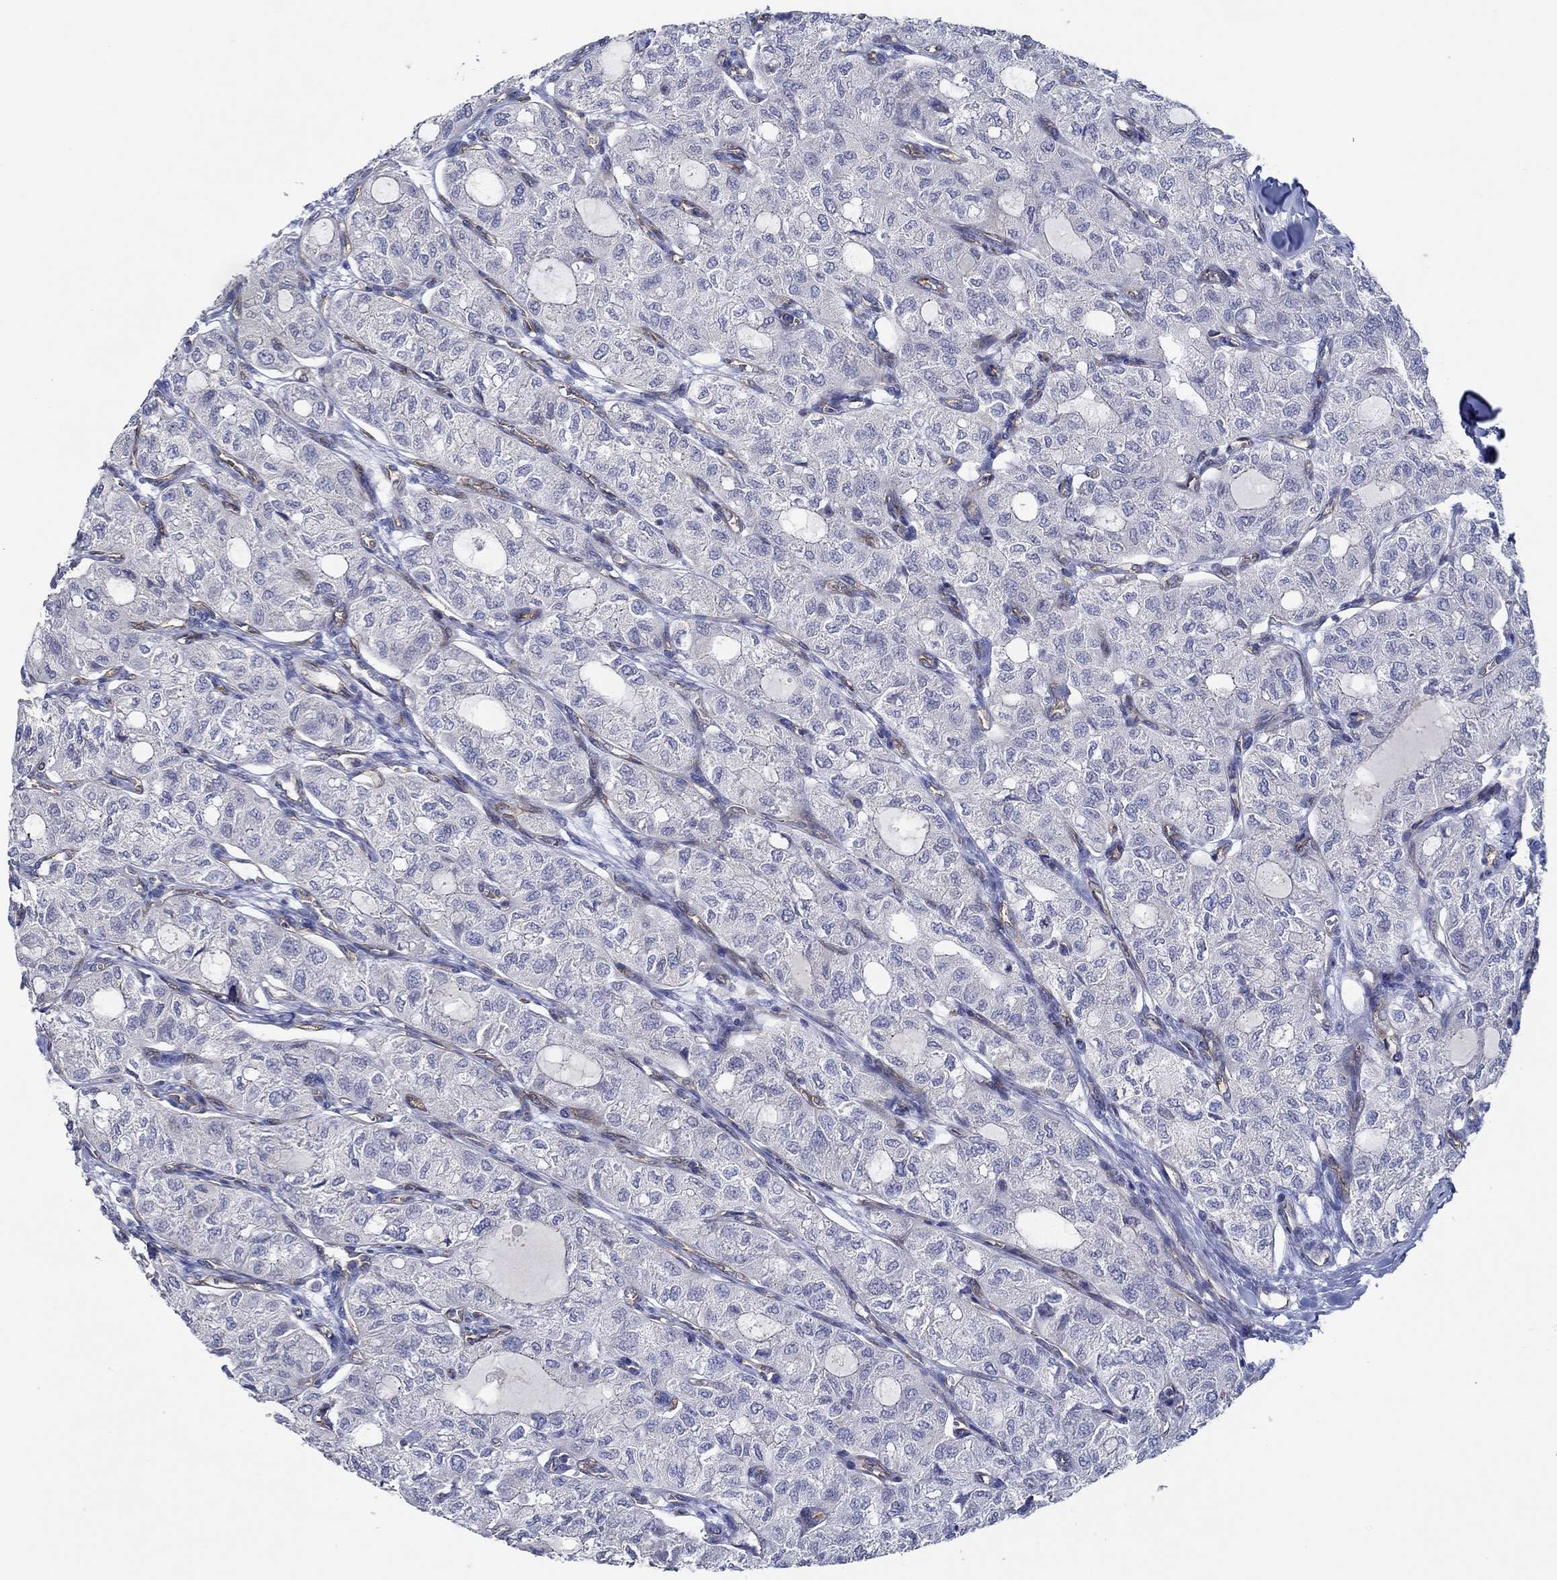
{"staining": {"intensity": "negative", "quantity": "none", "location": "none"}, "tissue": "thyroid cancer", "cell_type": "Tumor cells", "image_type": "cancer", "snomed": [{"axis": "morphology", "description": "Follicular adenoma carcinoma, NOS"}, {"axis": "topography", "description": "Thyroid gland"}], "caption": "There is no significant positivity in tumor cells of thyroid cancer.", "gene": "GJA5", "patient": {"sex": "male", "age": 75}}